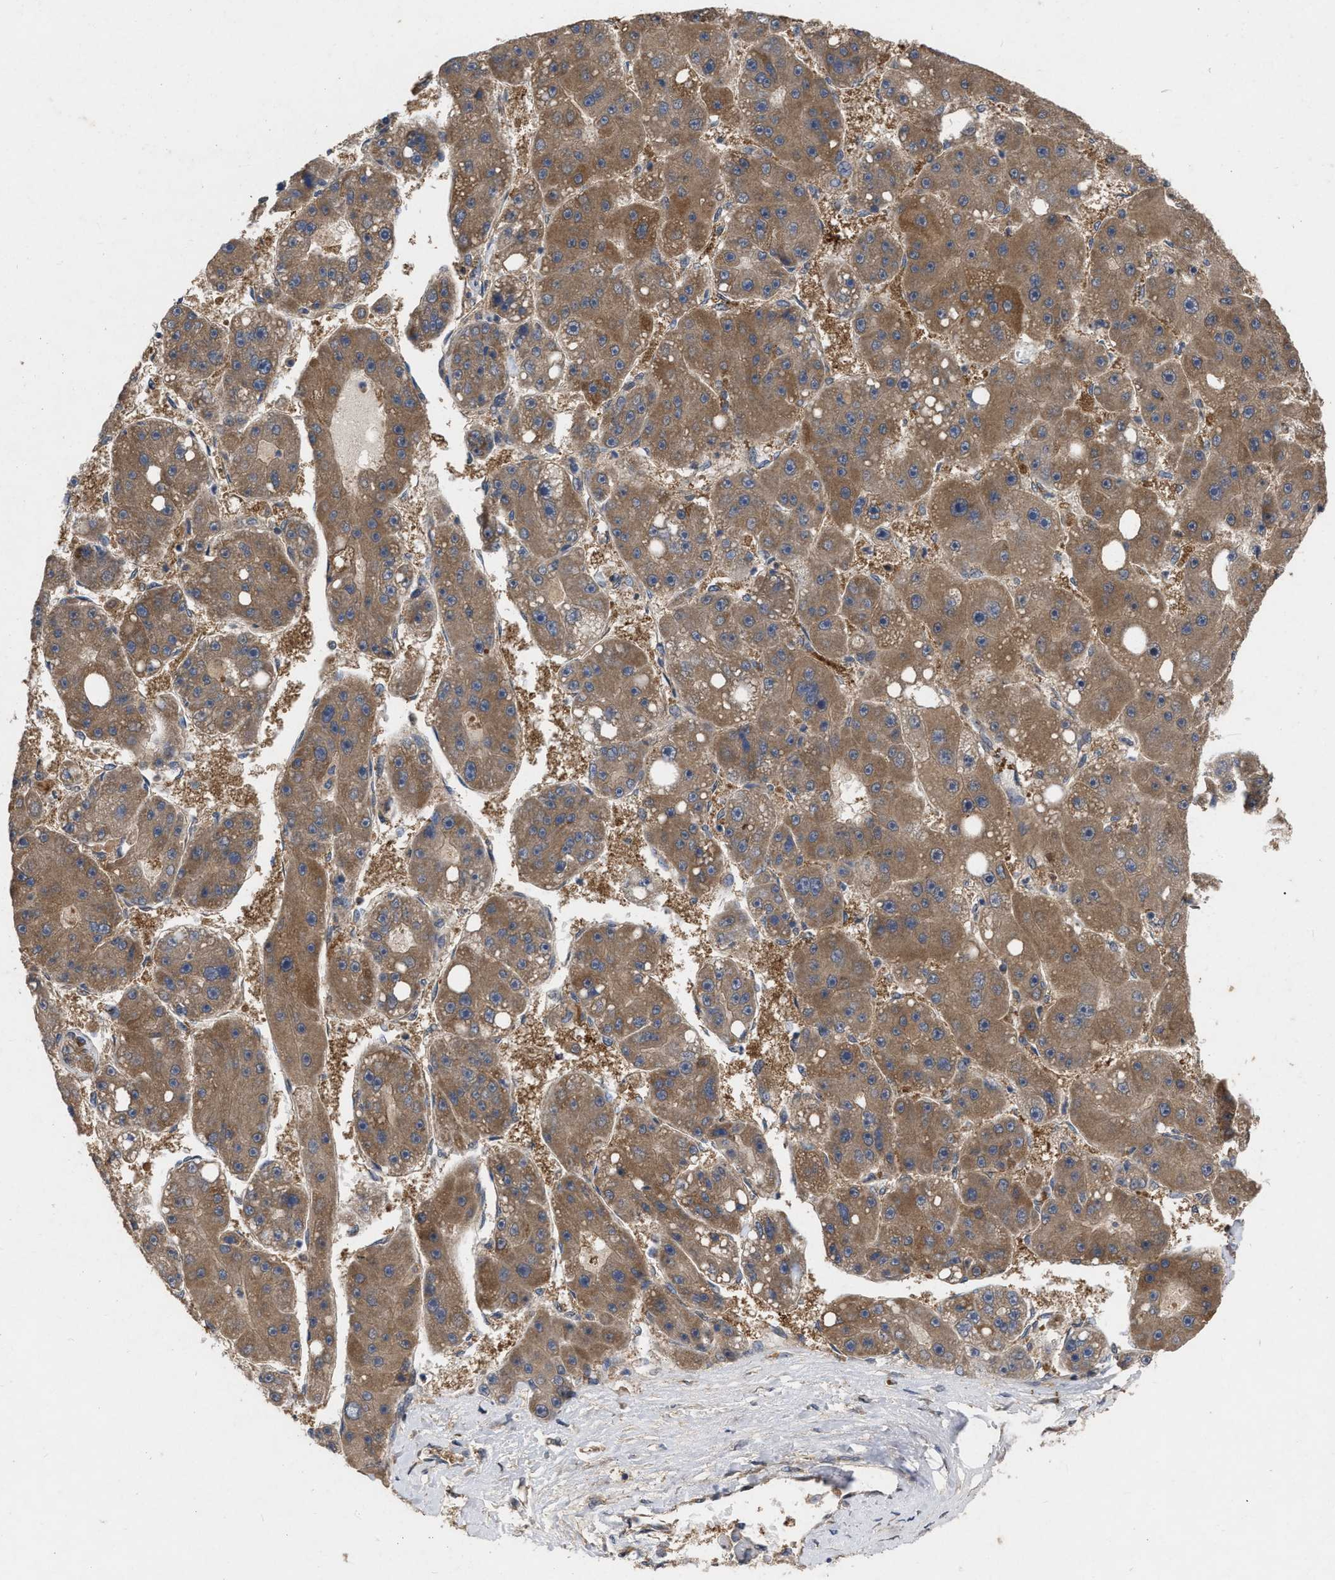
{"staining": {"intensity": "moderate", "quantity": ">75%", "location": "cytoplasmic/membranous"}, "tissue": "liver cancer", "cell_type": "Tumor cells", "image_type": "cancer", "snomed": [{"axis": "morphology", "description": "Carcinoma, Hepatocellular, NOS"}, {"axis": "topography", "description": "Liver"}], "caption": "This micrograph exhibits liver cancer stained with IHC to label a protein in brown. The cytoplasmic/membranous of tumor cells show moderate positivity for the protein. Nuclei are counter-stained blue.", "gene": "CDKN2C", "patient": {"sex": "female", "age": 61}}